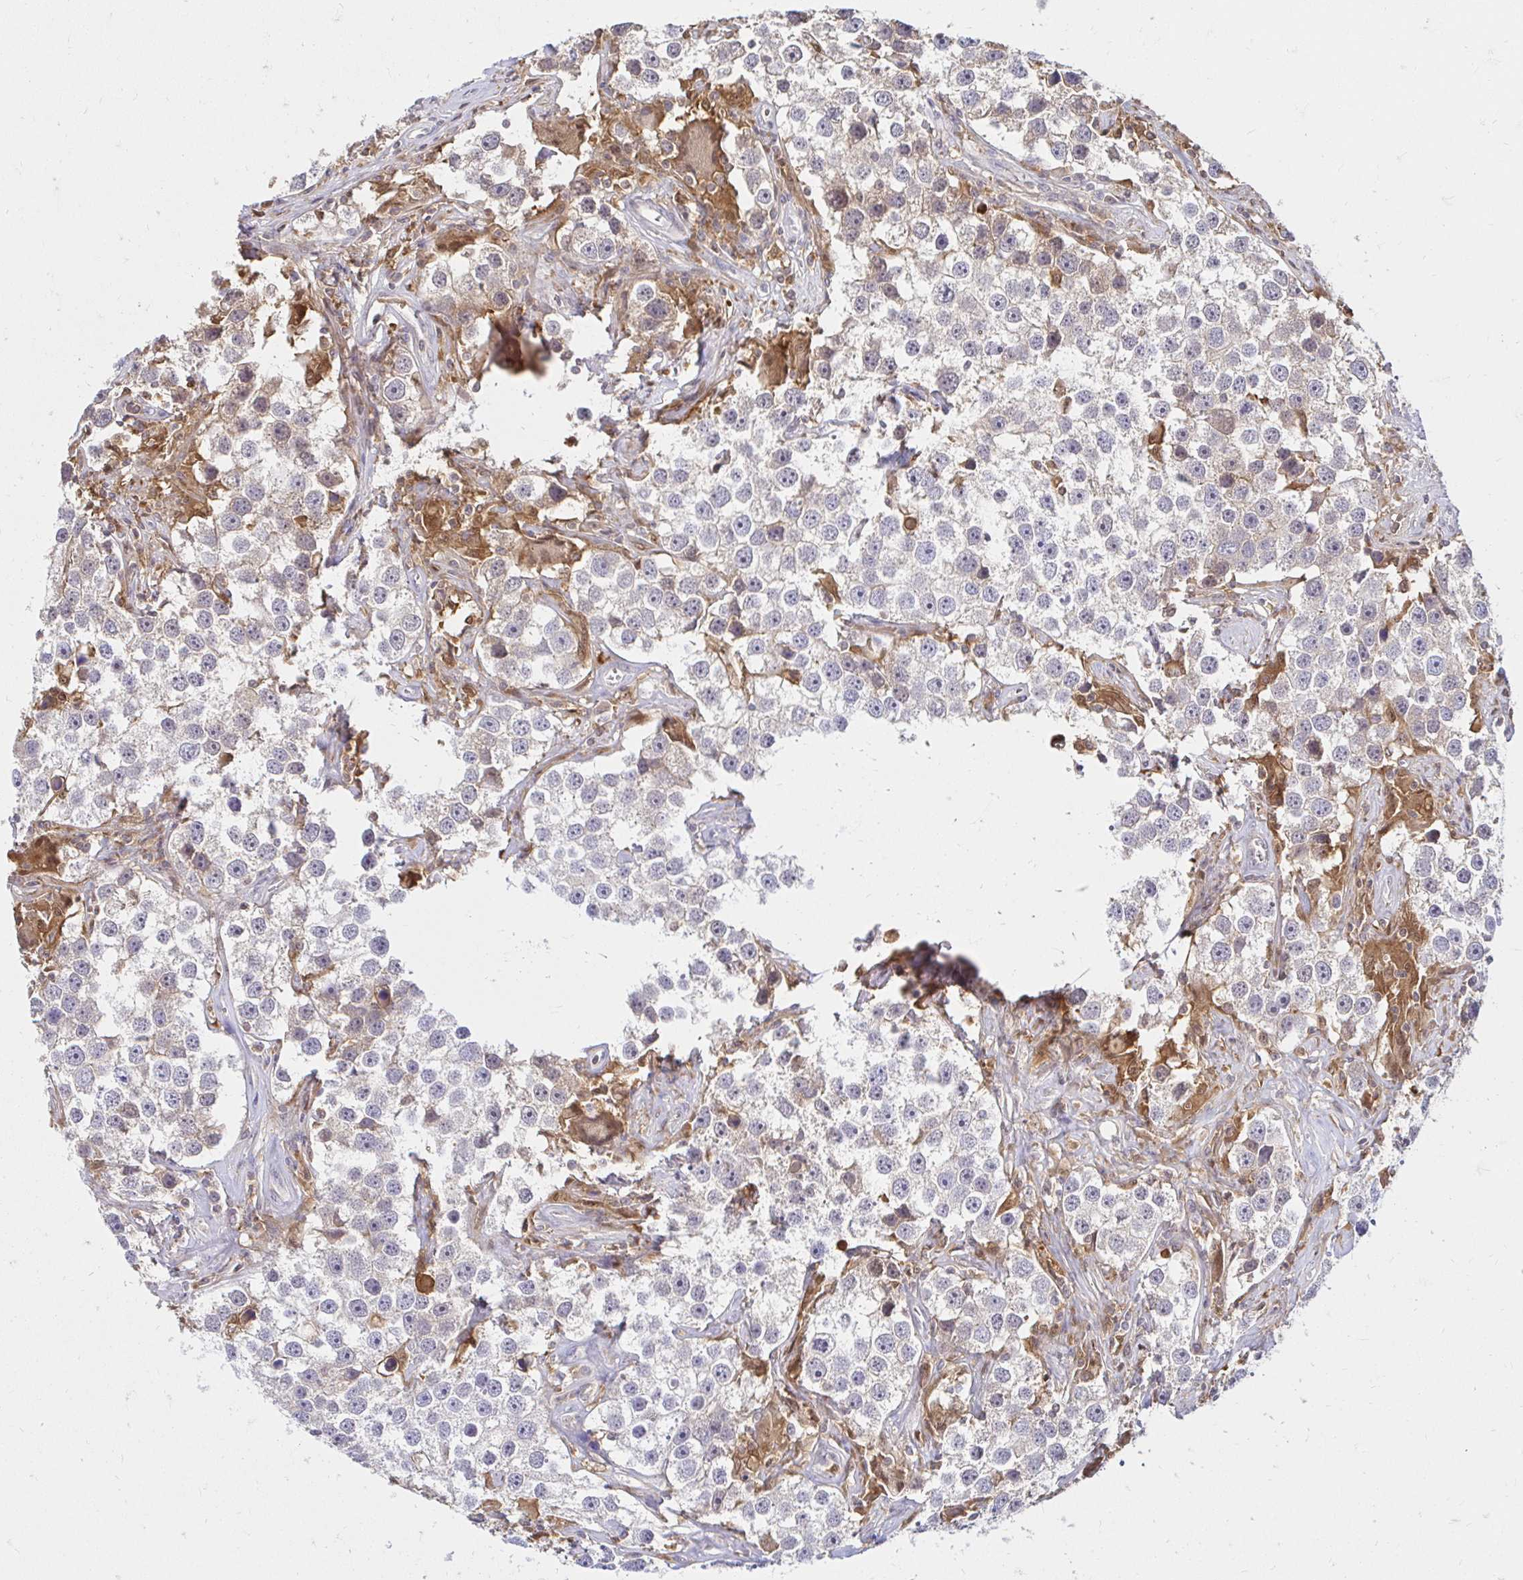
{"staining": {"intensity": "weak", "quantity": "<25%", "location": "cytoplasmic/membranous"}, "tissue": "testis cancer", "cell_type": "Tumor cells", "image_type": "cancer", "snomed": [{"axis": "morphology", "description": "Seminoma, NOS"}, {"axis": "topography", "description": "Testis"}], "caption": "Tumor cells are negative for brown protein staining in testis cancer.", "gene": "PYCARD", "patient": {"sex": "male", "age": 49}}